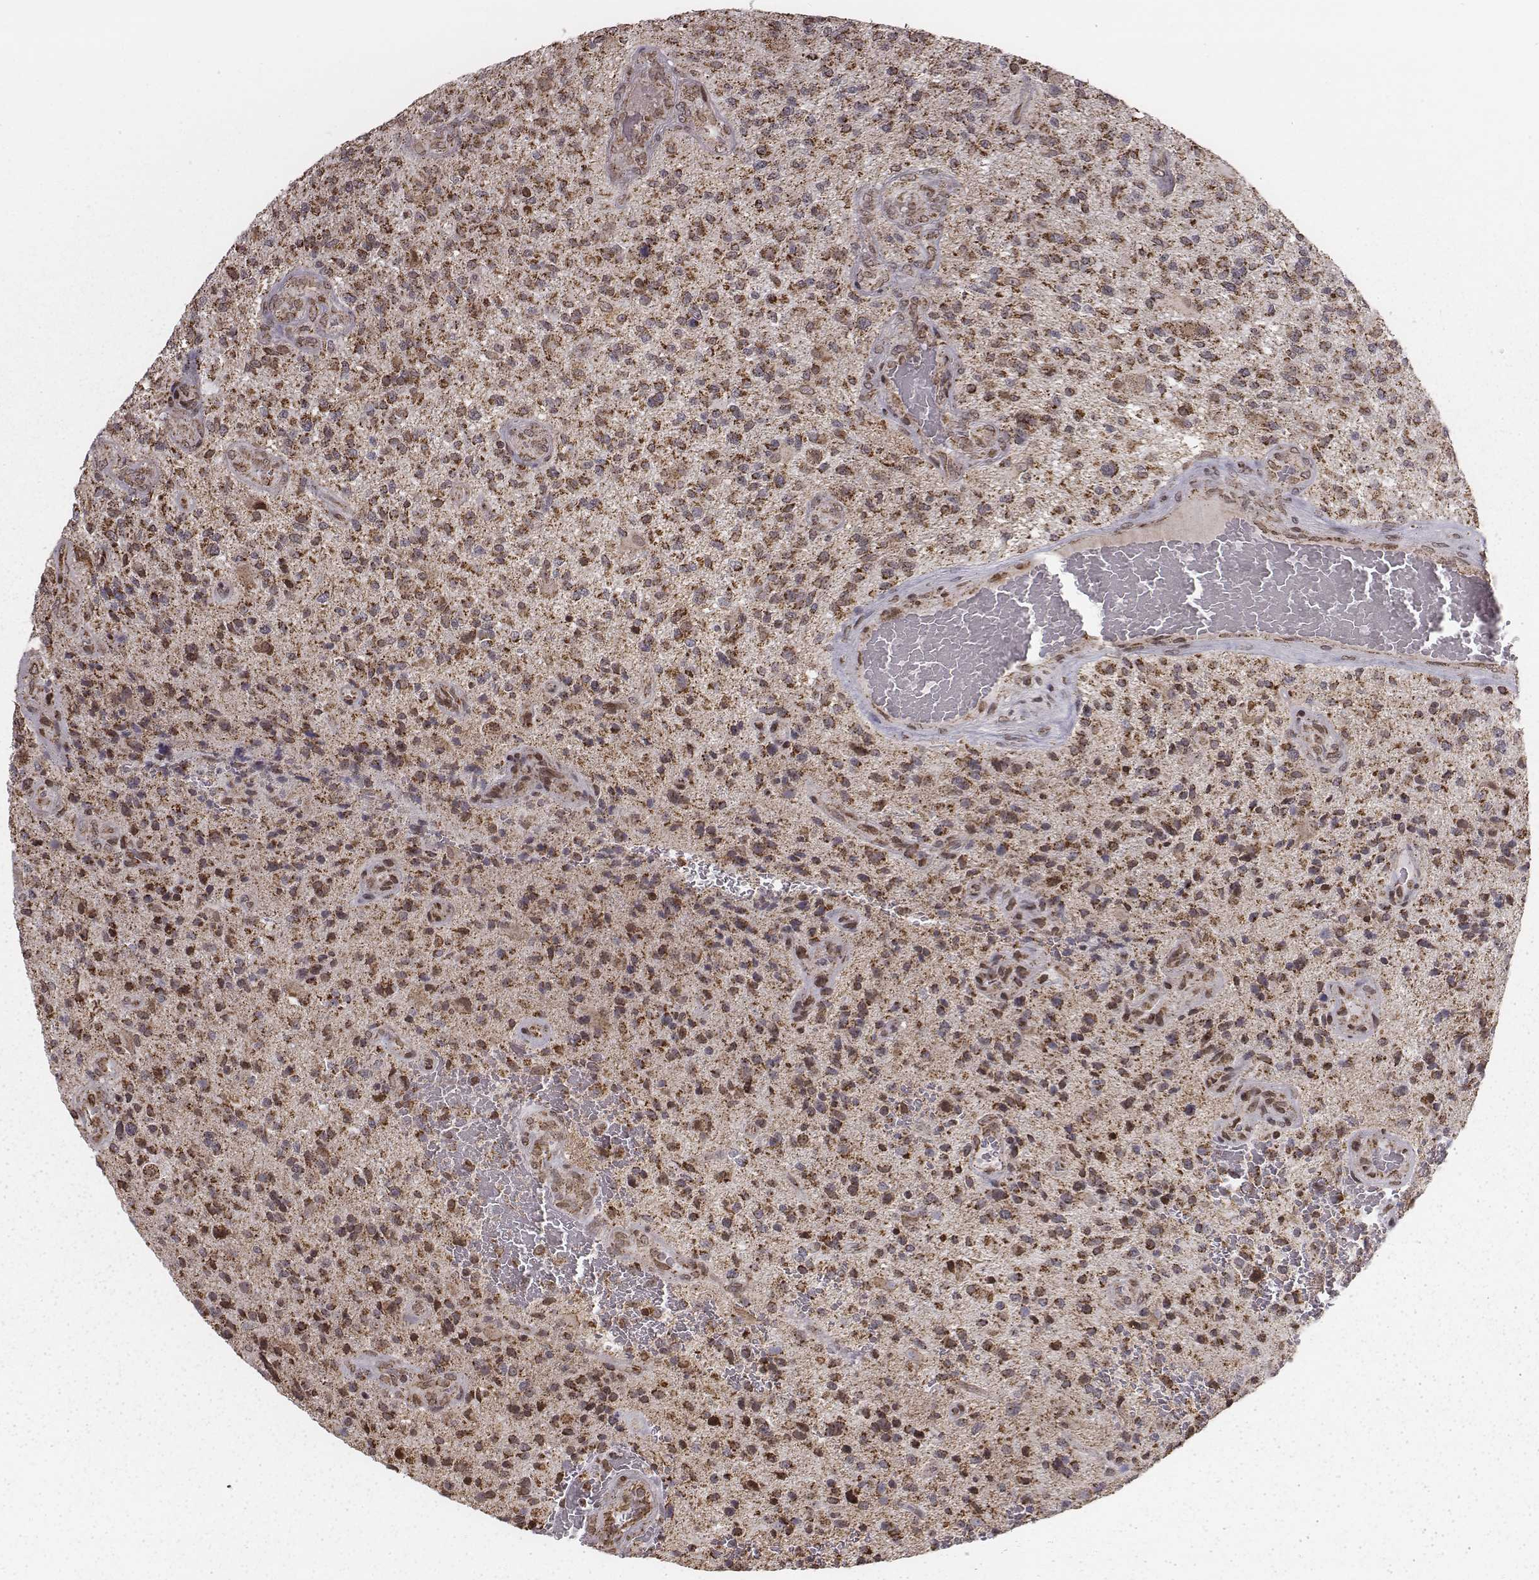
{"staining": {"intensity": "moderate", "quantity": ">75%", "location": "cytoplasmic/membranous"}, "tissue": "glioma", "cell_type": "Tumor cells", "image_type": "cancer", "snomed": [{"axis": "morphology", "description": "Glioma, malignant, High grade"}, {"axis": "topography", "description": "Brain"}], "caption": "Human glioma stained for a protein (brown) shows moderate cytoplasmic/membranous positive expression in approximately >75% of tumor cells.", "gene": "ACOT2", "patient": {"sex": "male", "age": 47}}